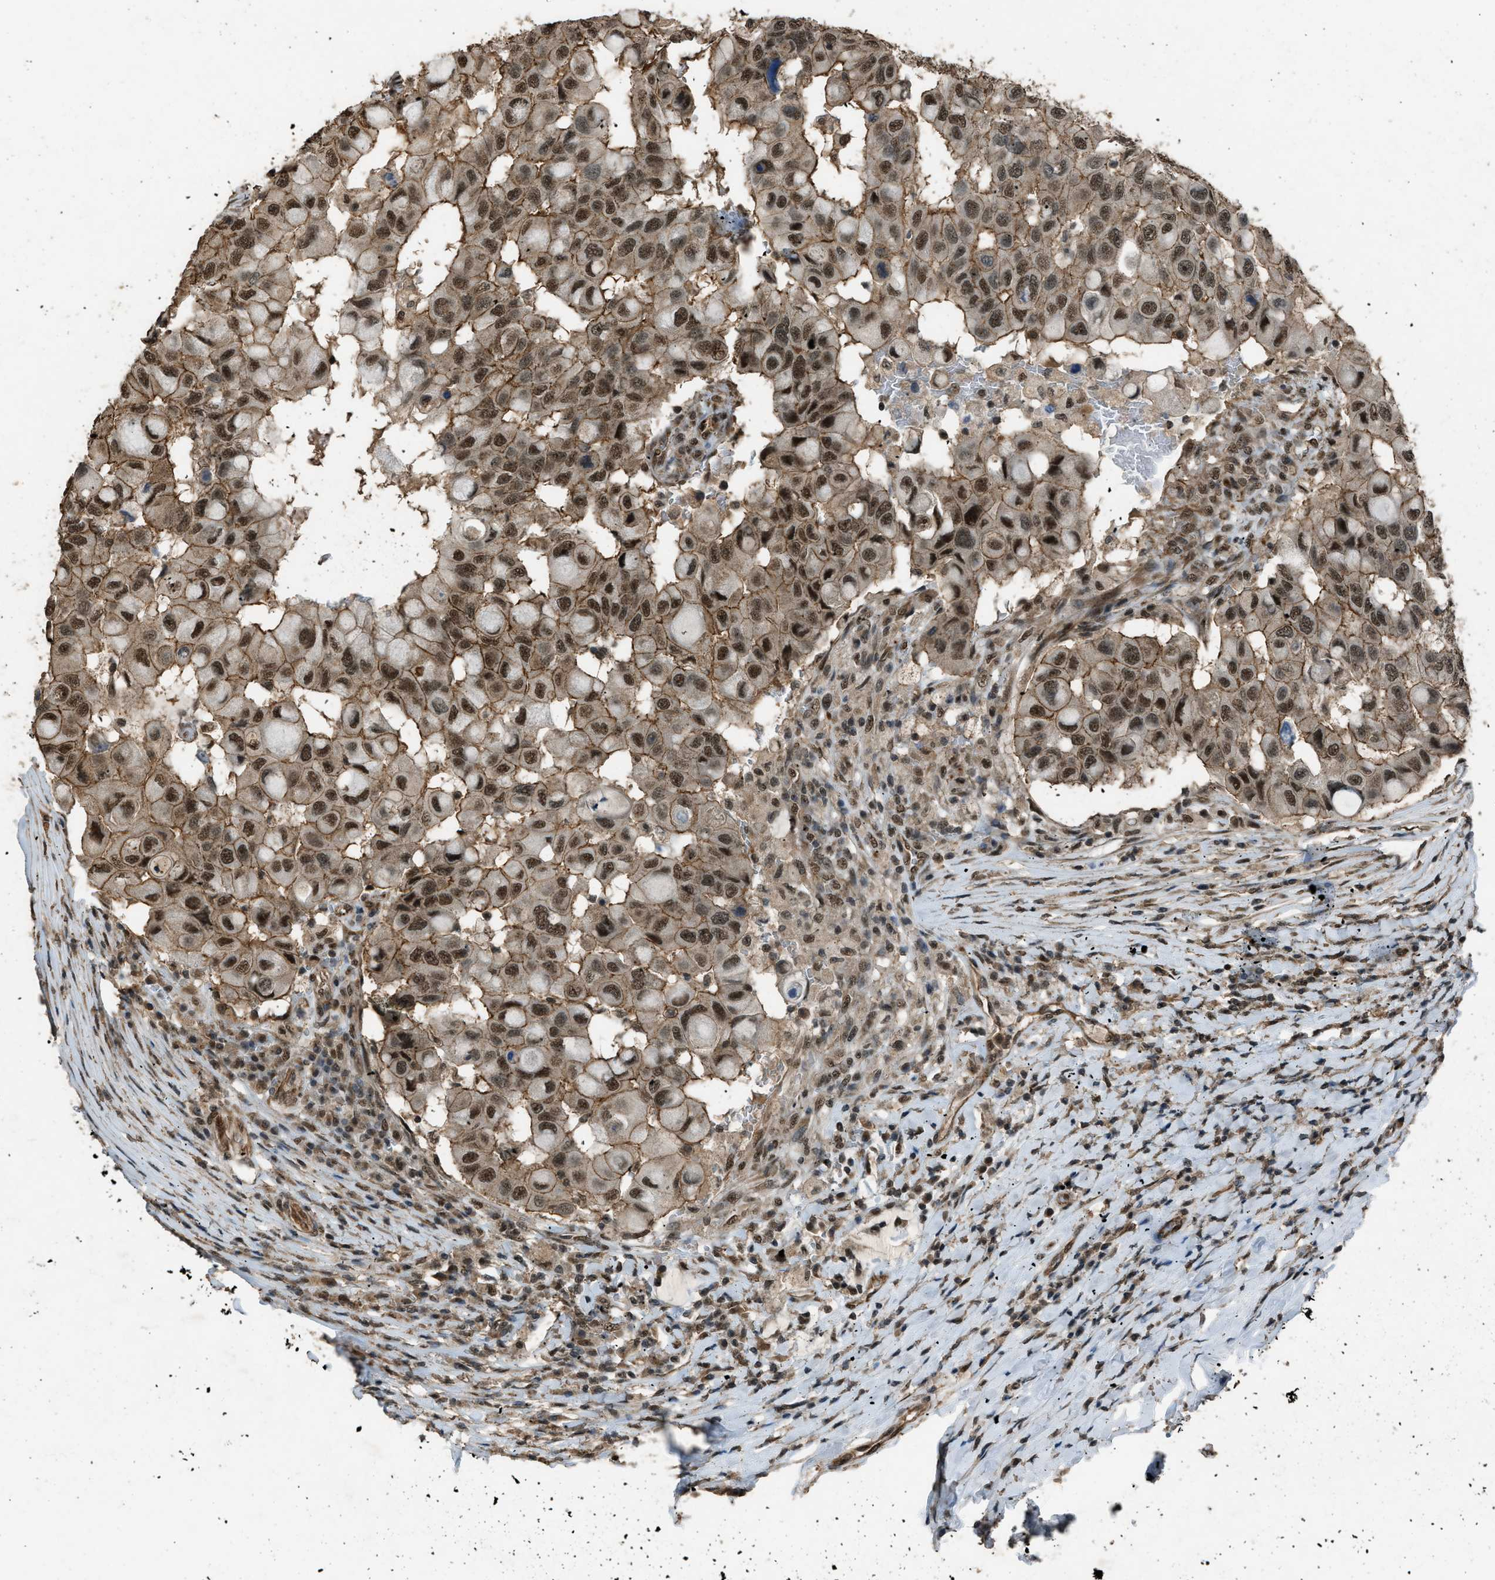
{"staining": {"intensity": "moderate", "quantity": ">75%", "location": "cytoplasmic/membranous,nuclear"}, "tissue": "breast cancer", "cell_type": "Tumor cells", "image_type": "cancer", "snomed": [{"axis": "morphology", "description": "Duct carcinoma"}, {"axis": "topography", "description": "Breast"}], "caption": "Immunohistochemistry image of neoplastic tissue: breast cancer (invasive ductal carcinoma) stained using immunohistochemistry (IHC) displays medium levels of moderate protein expression localized specifically in the cytoplasmic/membranous and nuclear of tumor cells, appearing as a cytoplasmic/membranous and nuclear brown color.", "gene": "SERTAD2", "patient": {"sex": "female", "age": 27}}